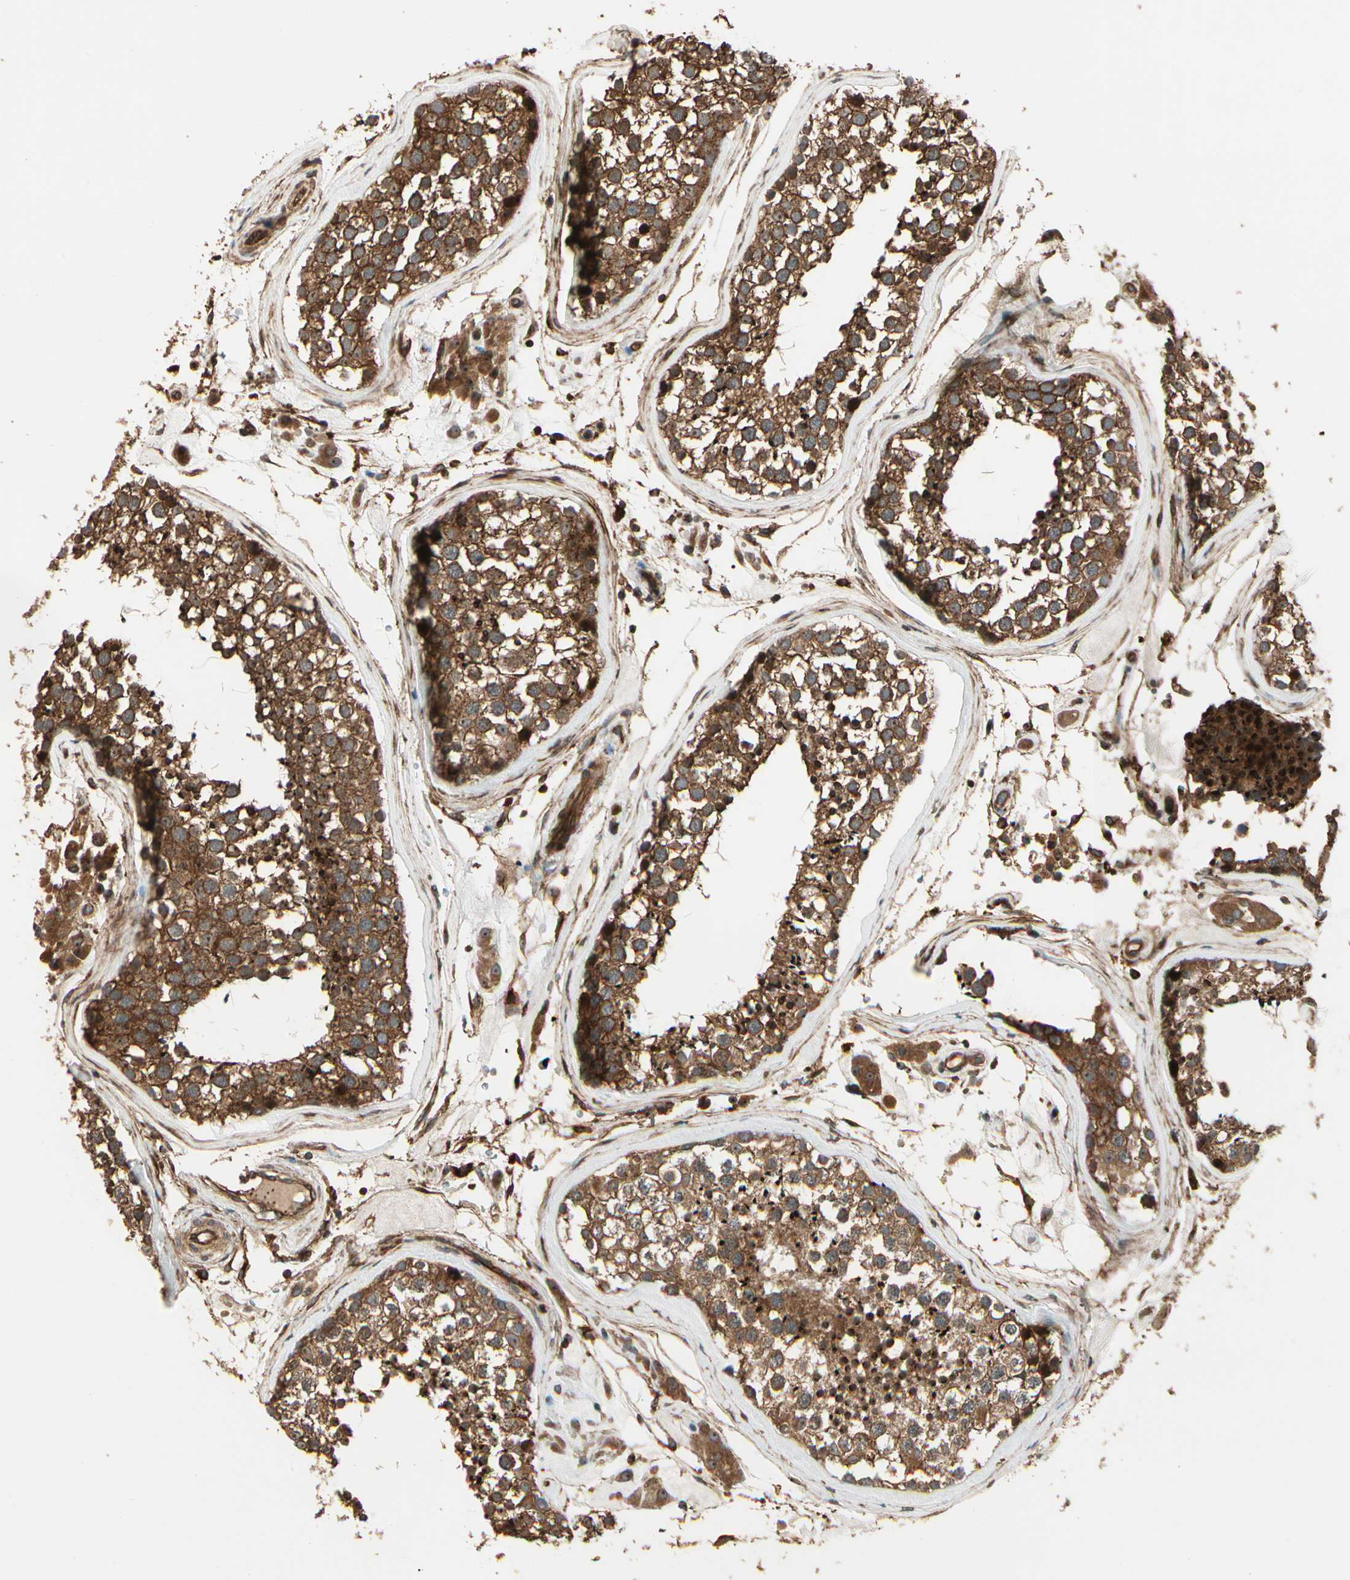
{"staining": {"intensity": "strong", "quantity": ">75%", "location": "cytoplasmic/membranous"}, "tissue": "testis", "cell_type": "Cells in seminiferous ducts", "image_type": "normal", "snomed": [{"axis": "morphology", "description": "Normal tissue, NOS"}, {"axis": "topography", "description": "Testis"}], "caption": "Immunohistochemical staining of normal testis demonstrates >75% levels of strong cytoplasmic/membranous protein staining in approximately >75% of cells in seminiferous ducts. The staining is performed using DAB (3,3'-diaminobenzidine) brown chromogen to label protein expression. The nuclei are counter-stained blue using hematoxylin.", "gene": "FKBP15", "patient": {"sex": "male", "age": 46}}